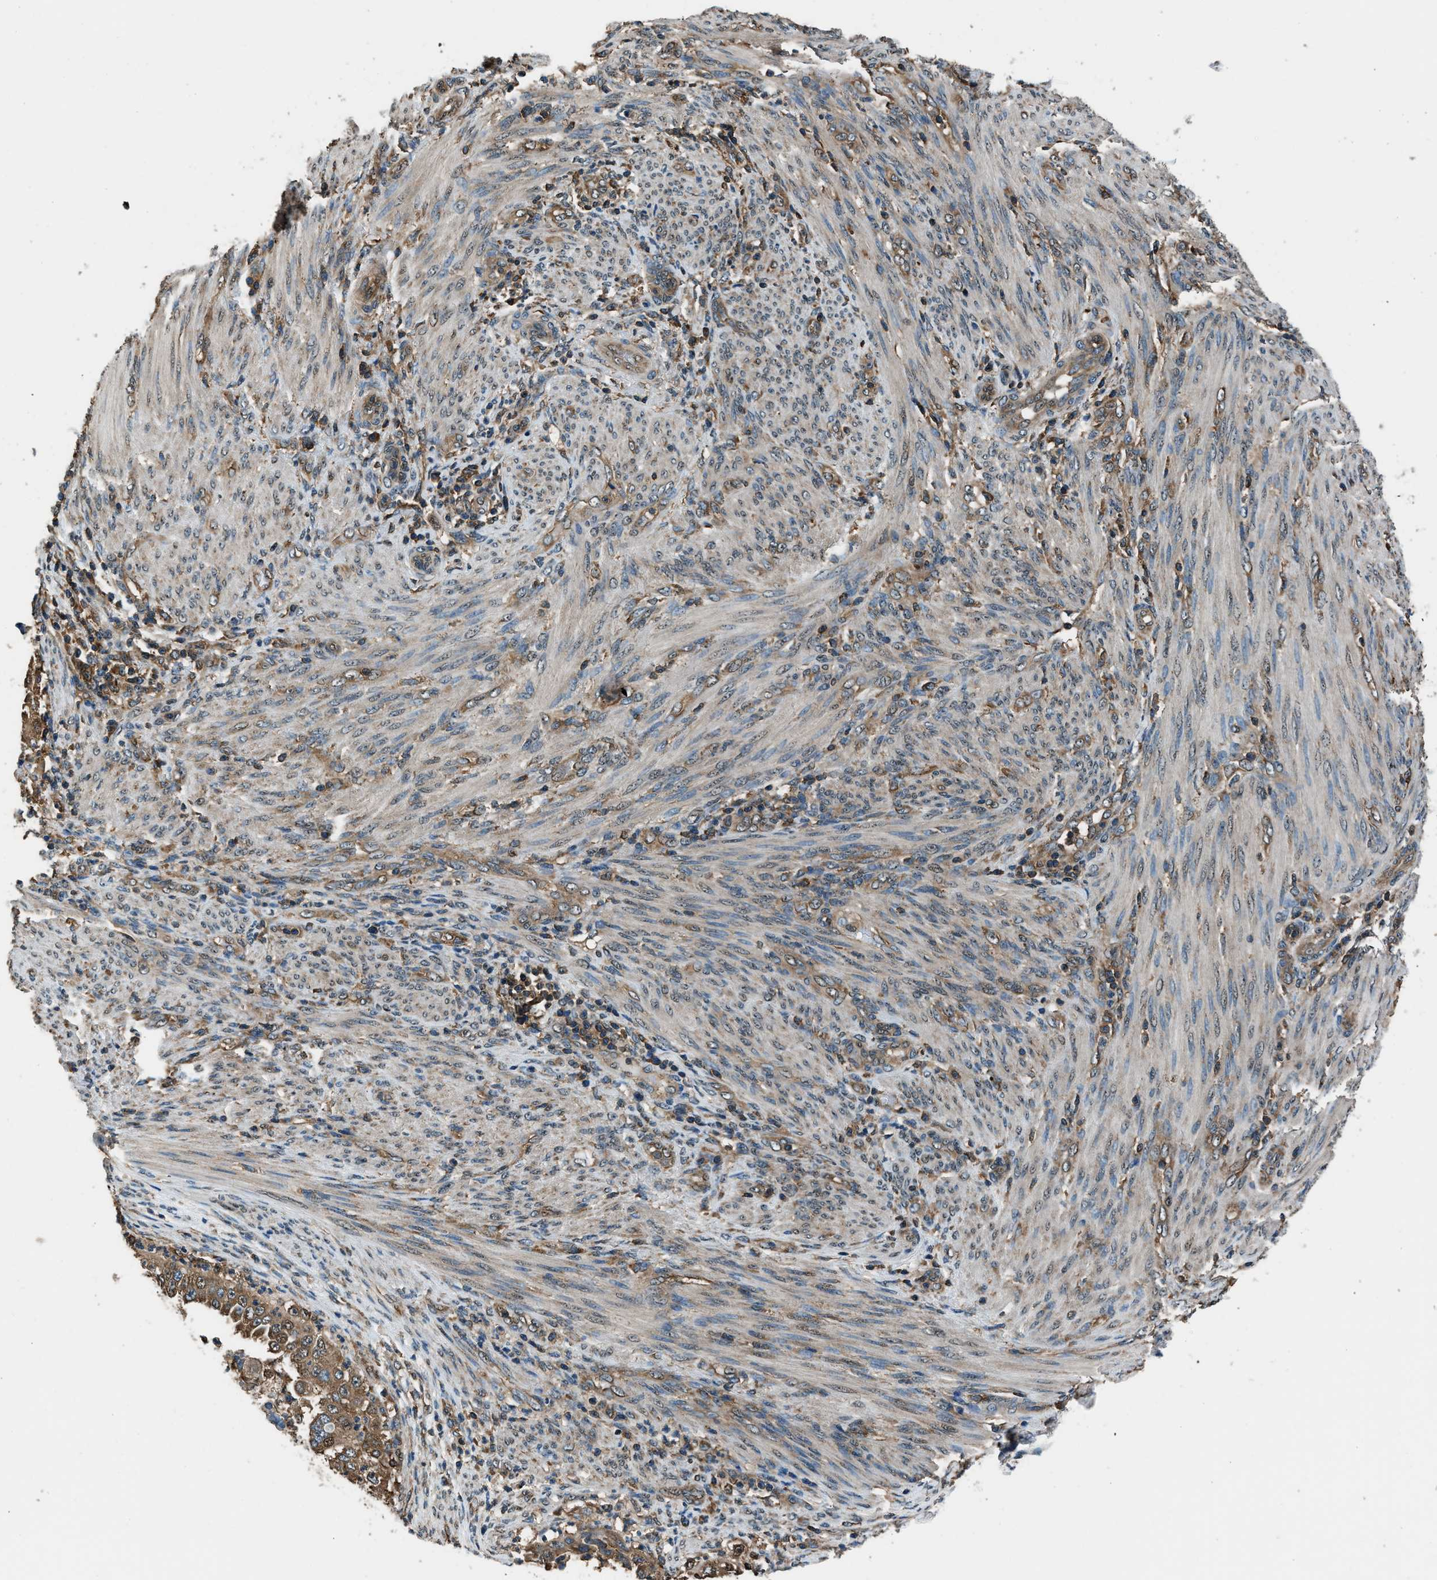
{"staining": {"intensity": "moderate", "quantity": ">75%", "location": "cytoplasmic/membranous"}, "tissue": "endometrial cancer", "cell_type": "Tumor cells", "image_type": "cancer", "snomed": [{"axis": "morphology", "description": "Adenocarcinoma, NOS"}, {"axis": "topography", "description": "Endometrium"}], "caption": "Immunohistochemical staining of adenocarcinoma (endometrial) exhibits moderate cytoplasmic/membranous protein positivity in approximately >75% of tumor cells.", "gene": "ARFGAP2", "patient": {"sex": "female", "age": 85}}